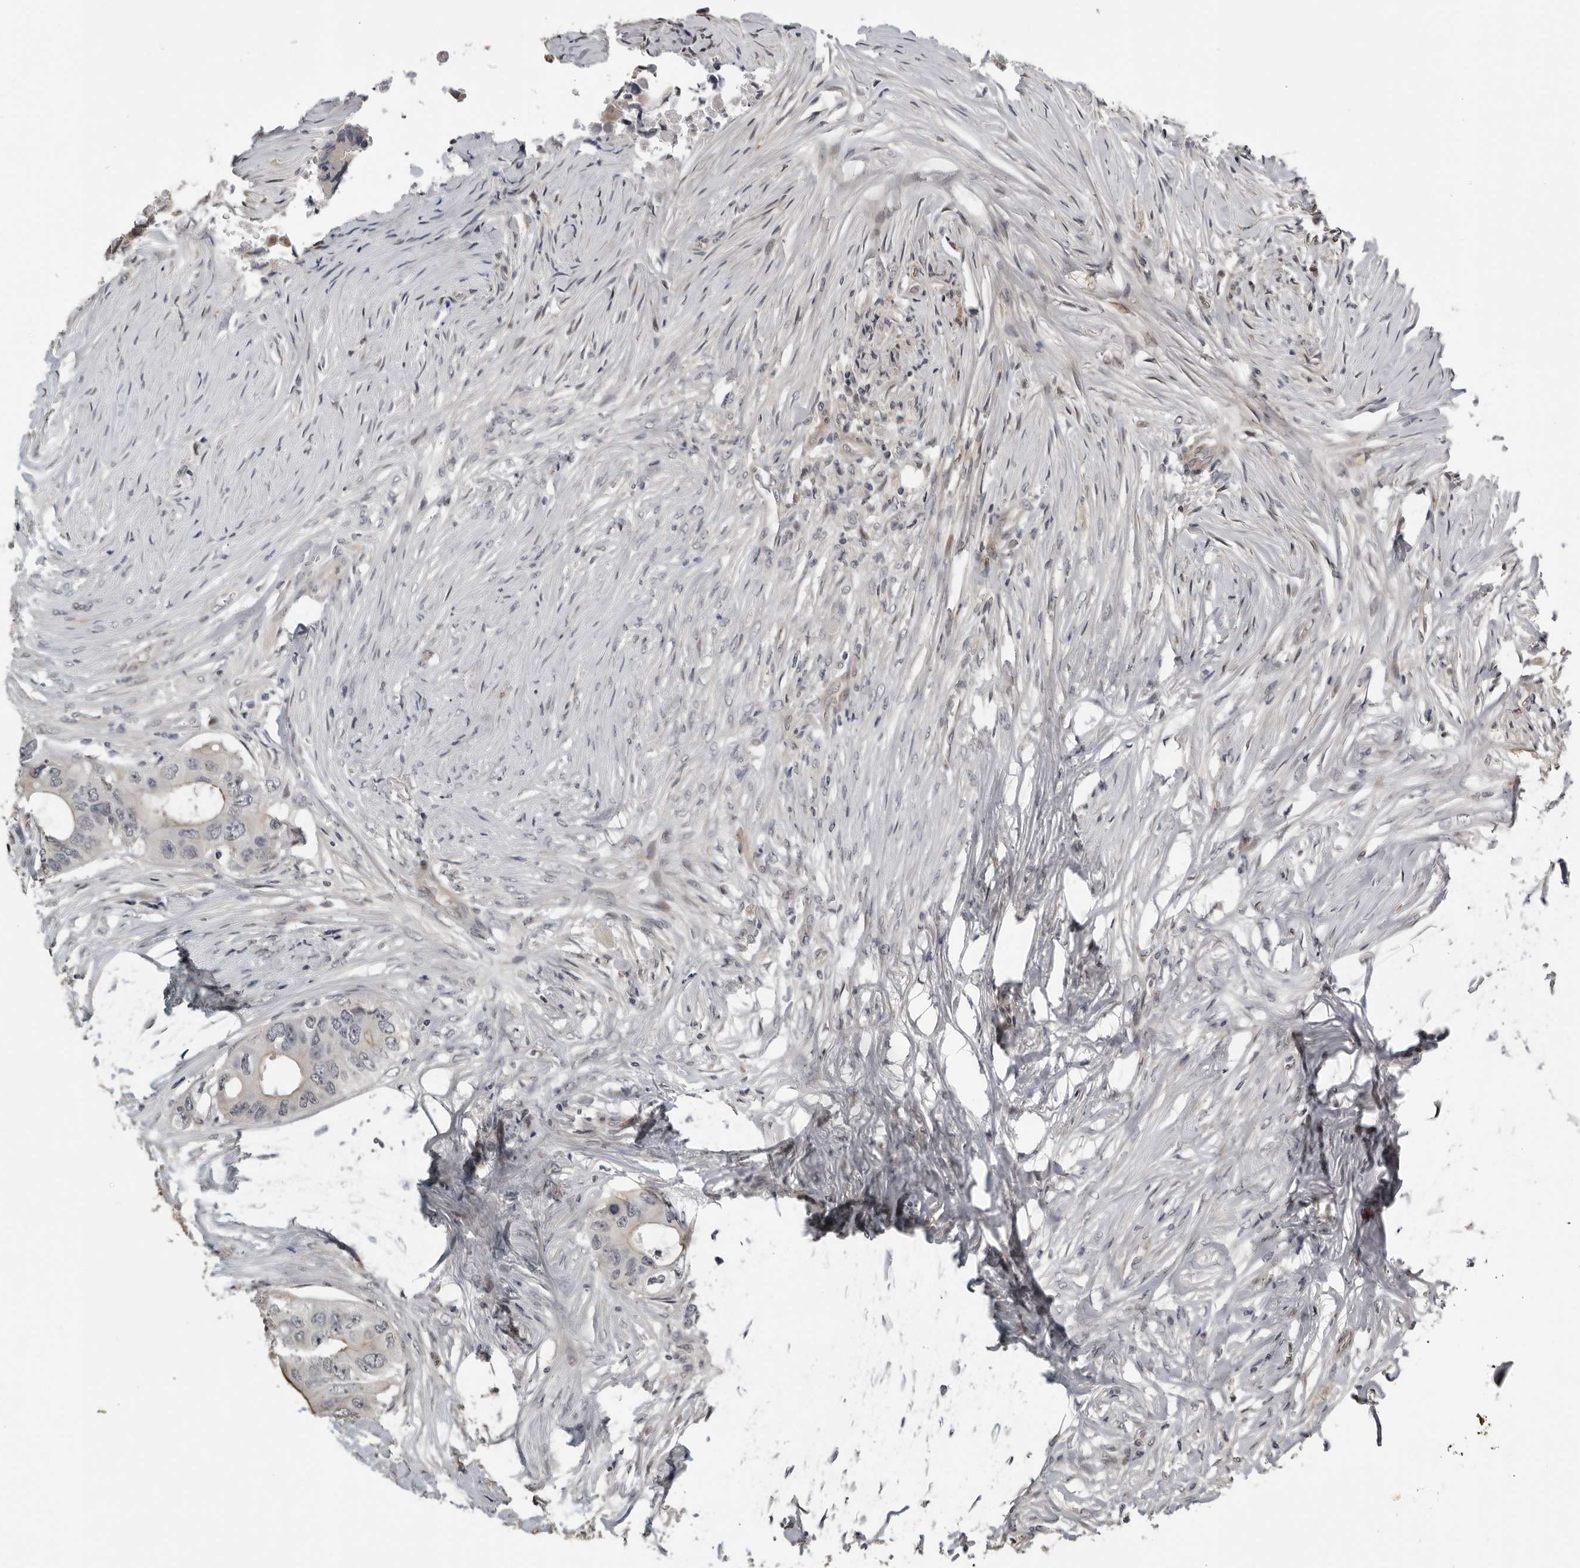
{"staining": {"intensity": "moderate", "quantity": "<25%", "location": "cytoplasmic/membranous"}, "tissue": "colorectal cancer", "cell_type": "Tumor cells", "image_type": "cancer", "snomed": [{"axis": "morphology", "description": "Adenocarcinoma, NOS"}, {"axis": "topography", "description": "Colon"}], "caption": "Colorectal adenocarcinoma stained with a protein marker reveals moderate staining in tumor cells.", "gene": "PRRX2", "patient": {"sex": "male", "age": 71}}